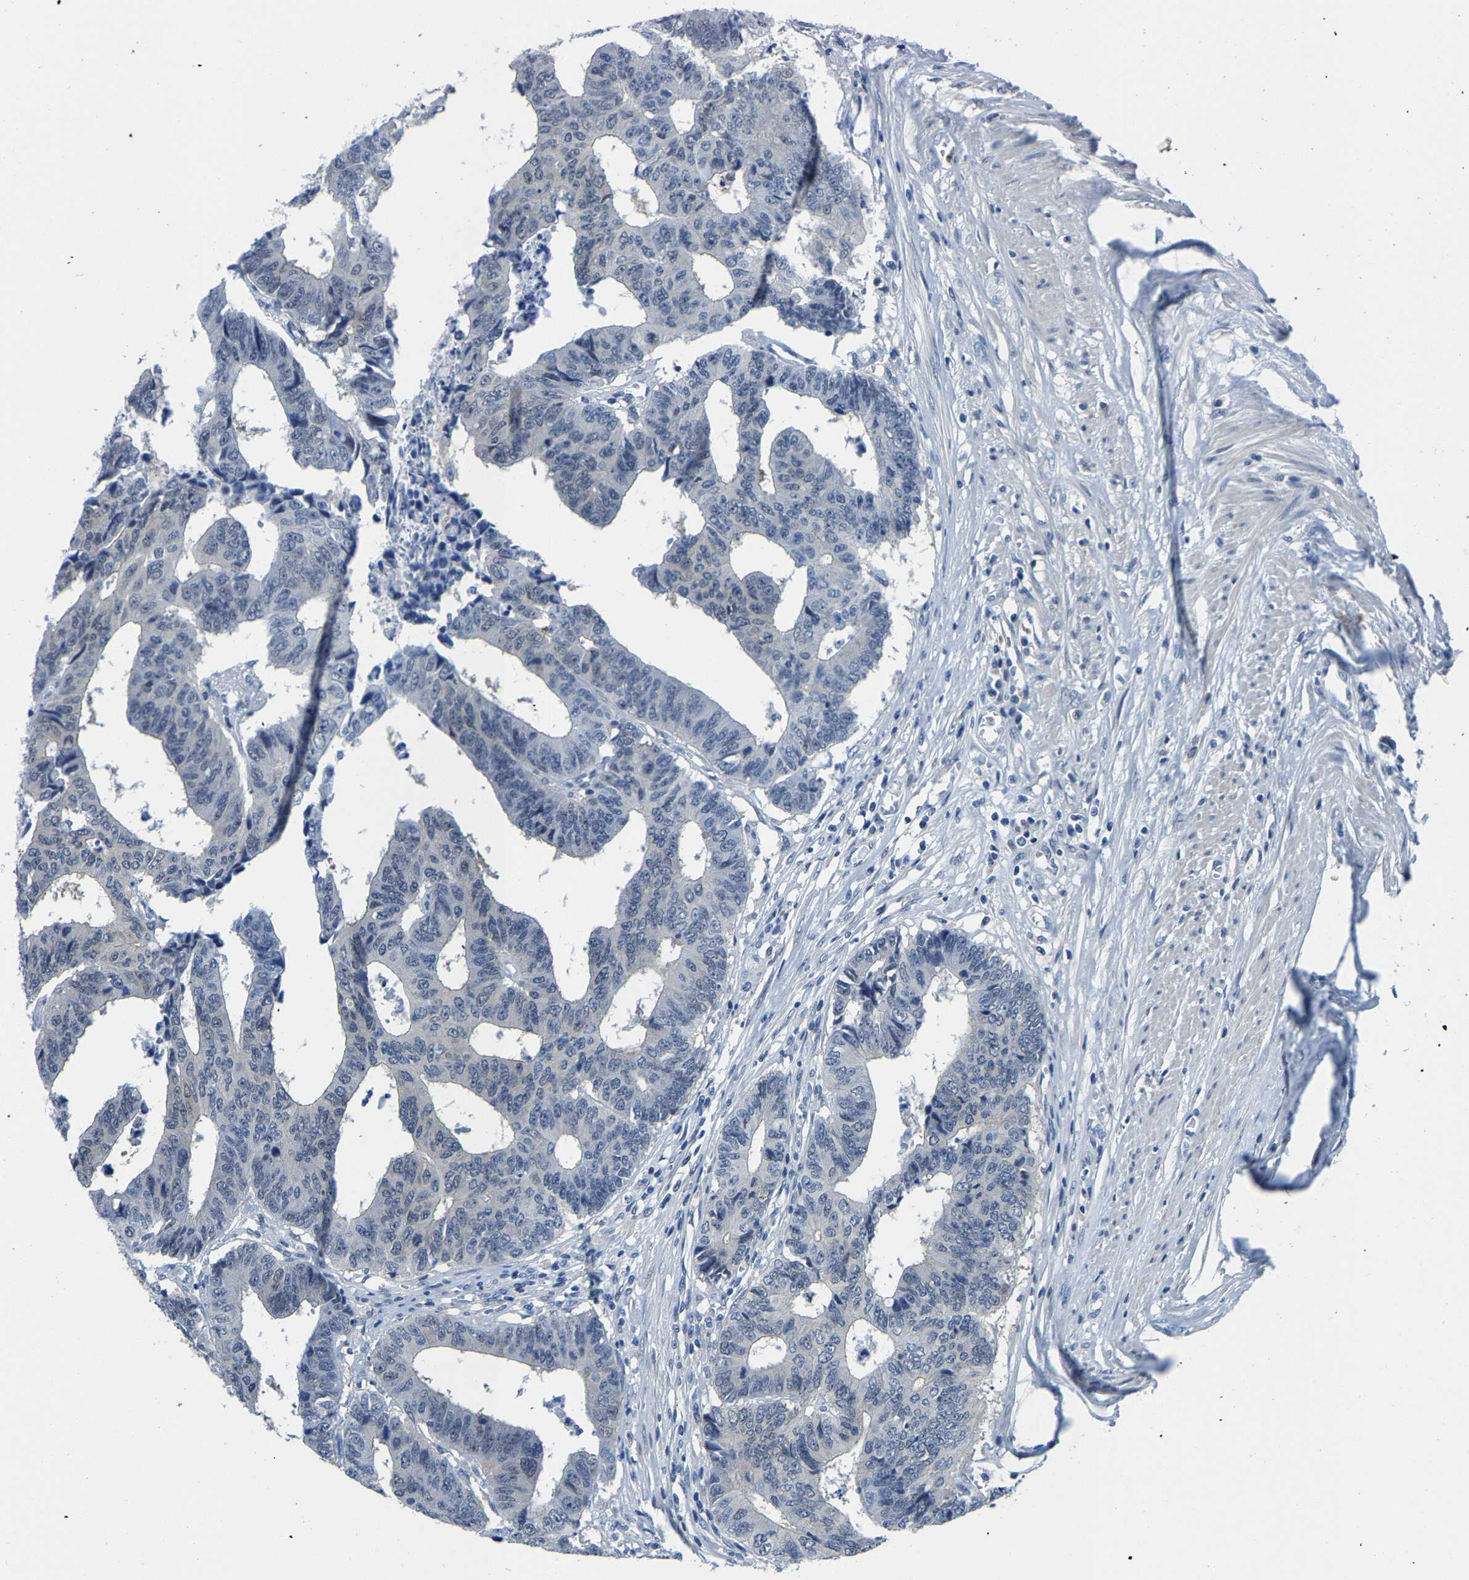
{"staining": {"intensity": "negative", "quantity": "none", "location": "none"}, "tissue": "colorectal cancer", "cell_type": "Tumor cells", "image_type": "cancer", "snomed": [{"axis": "morphology", "description": "Adenocarcinoma, NOS"}, {"axis": "topography", "description": "Rectum"}], "caption": "Immunohistochemical staining of human adenocarcinoma (colorectal) displays no significant positivity in tumor cells.", "gene": "SSH3", "patient": {"sex": "male", "age": 84}}